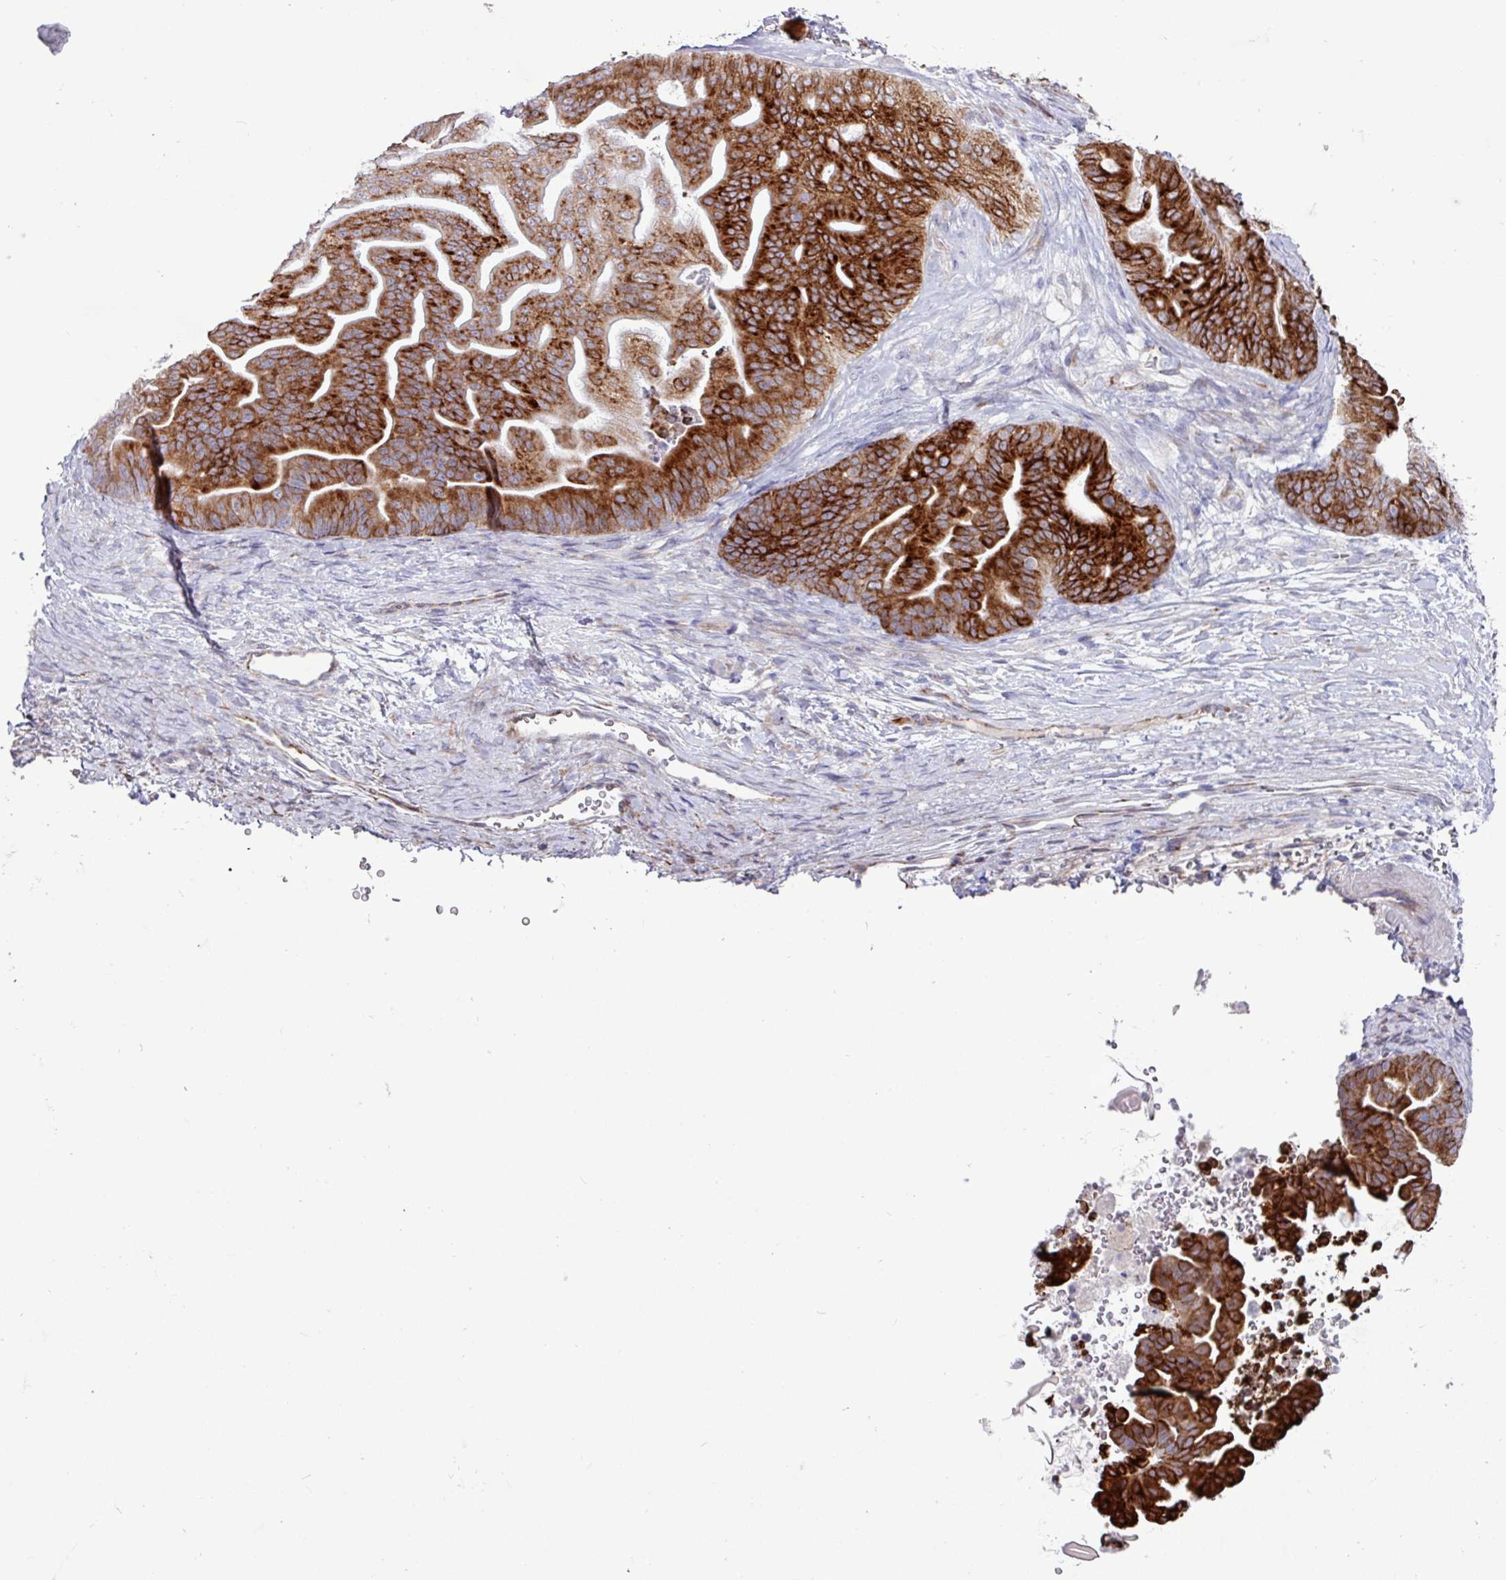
{"staining": {"intensity": "strong", "quantity": "25%-75%", "location": "cytoplasmic/membranous"}, "tissue": "ovarian cancer", "cell_type": "Tumor cells", "image_type": "cancer", "snomed": [{"axis": "morphology", "description": "Cystadenocarcinoma, mucinous, NOS"}, {"axis": "topography", "description": "Ovary"}], "caption": "DAB (3,3'-diaminobenzidine) immunohistochemical staining of human ovarian mucinous cystadenocarcinoma demonstrates strong cytoplasmic/membranous protein expression in approximately 25%-75% of tumor cells.", "gene": "PPP1R35", "patient": {"sex": "female", "age": 67}}